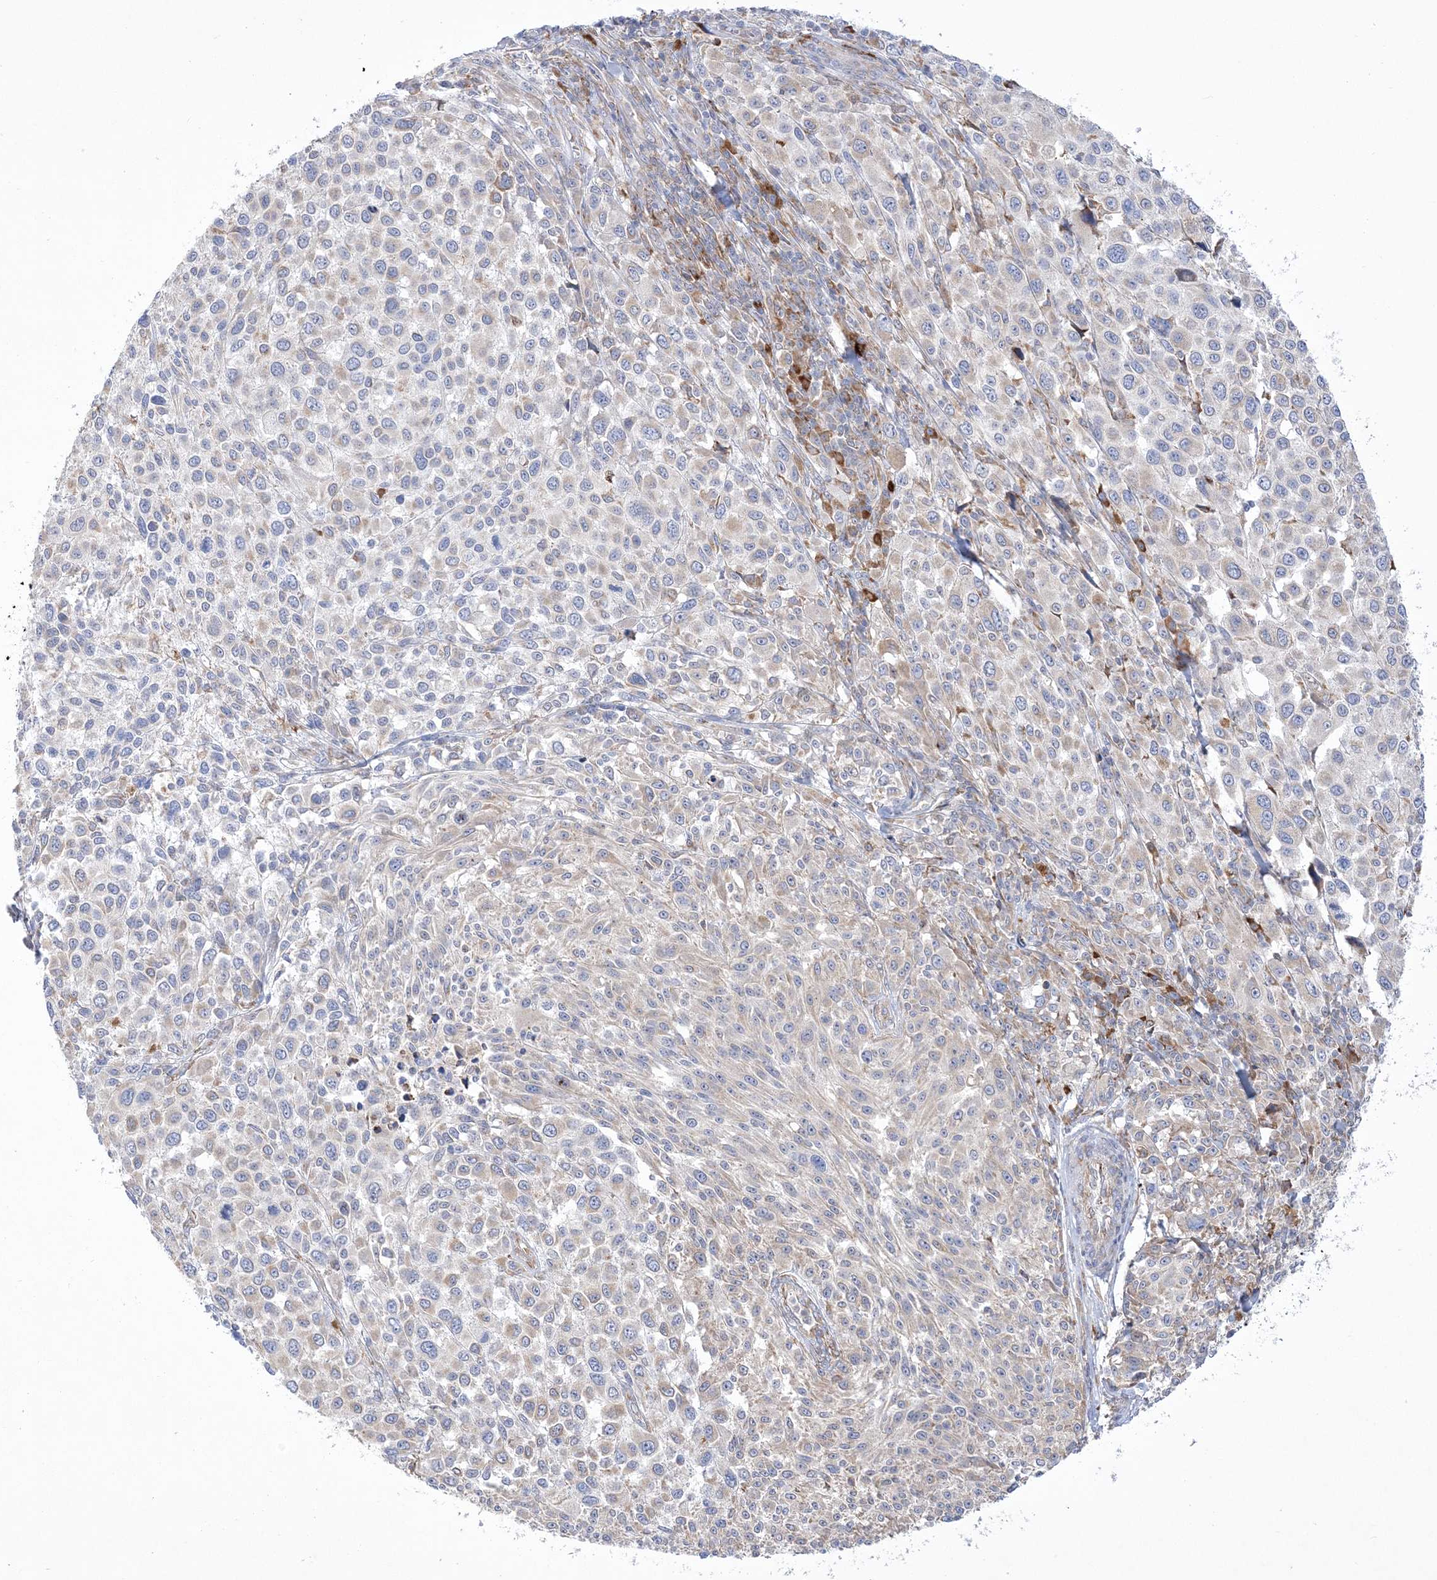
{"staining": {"intensity": "negative", "quantity": "none", "location": "none"}, "tissue": "melanoma", "cell_type": "Tumor cells", "image_type": "cancer", "snomed": [{"axis": "morphology", "description": "Malignant melanoma, NOS"}, {"axis": "topography", "description": "Skin of trunk"}], "caption": "This histopathology image is of malignant melanoma stained with immunohistochemistry (IHC) to label a protein in brown with the nuclei are counter-stained blue. There is no positivity in tumor cells.", "gene": "MED31", "patient": {"sex": "male", "age": 71}}